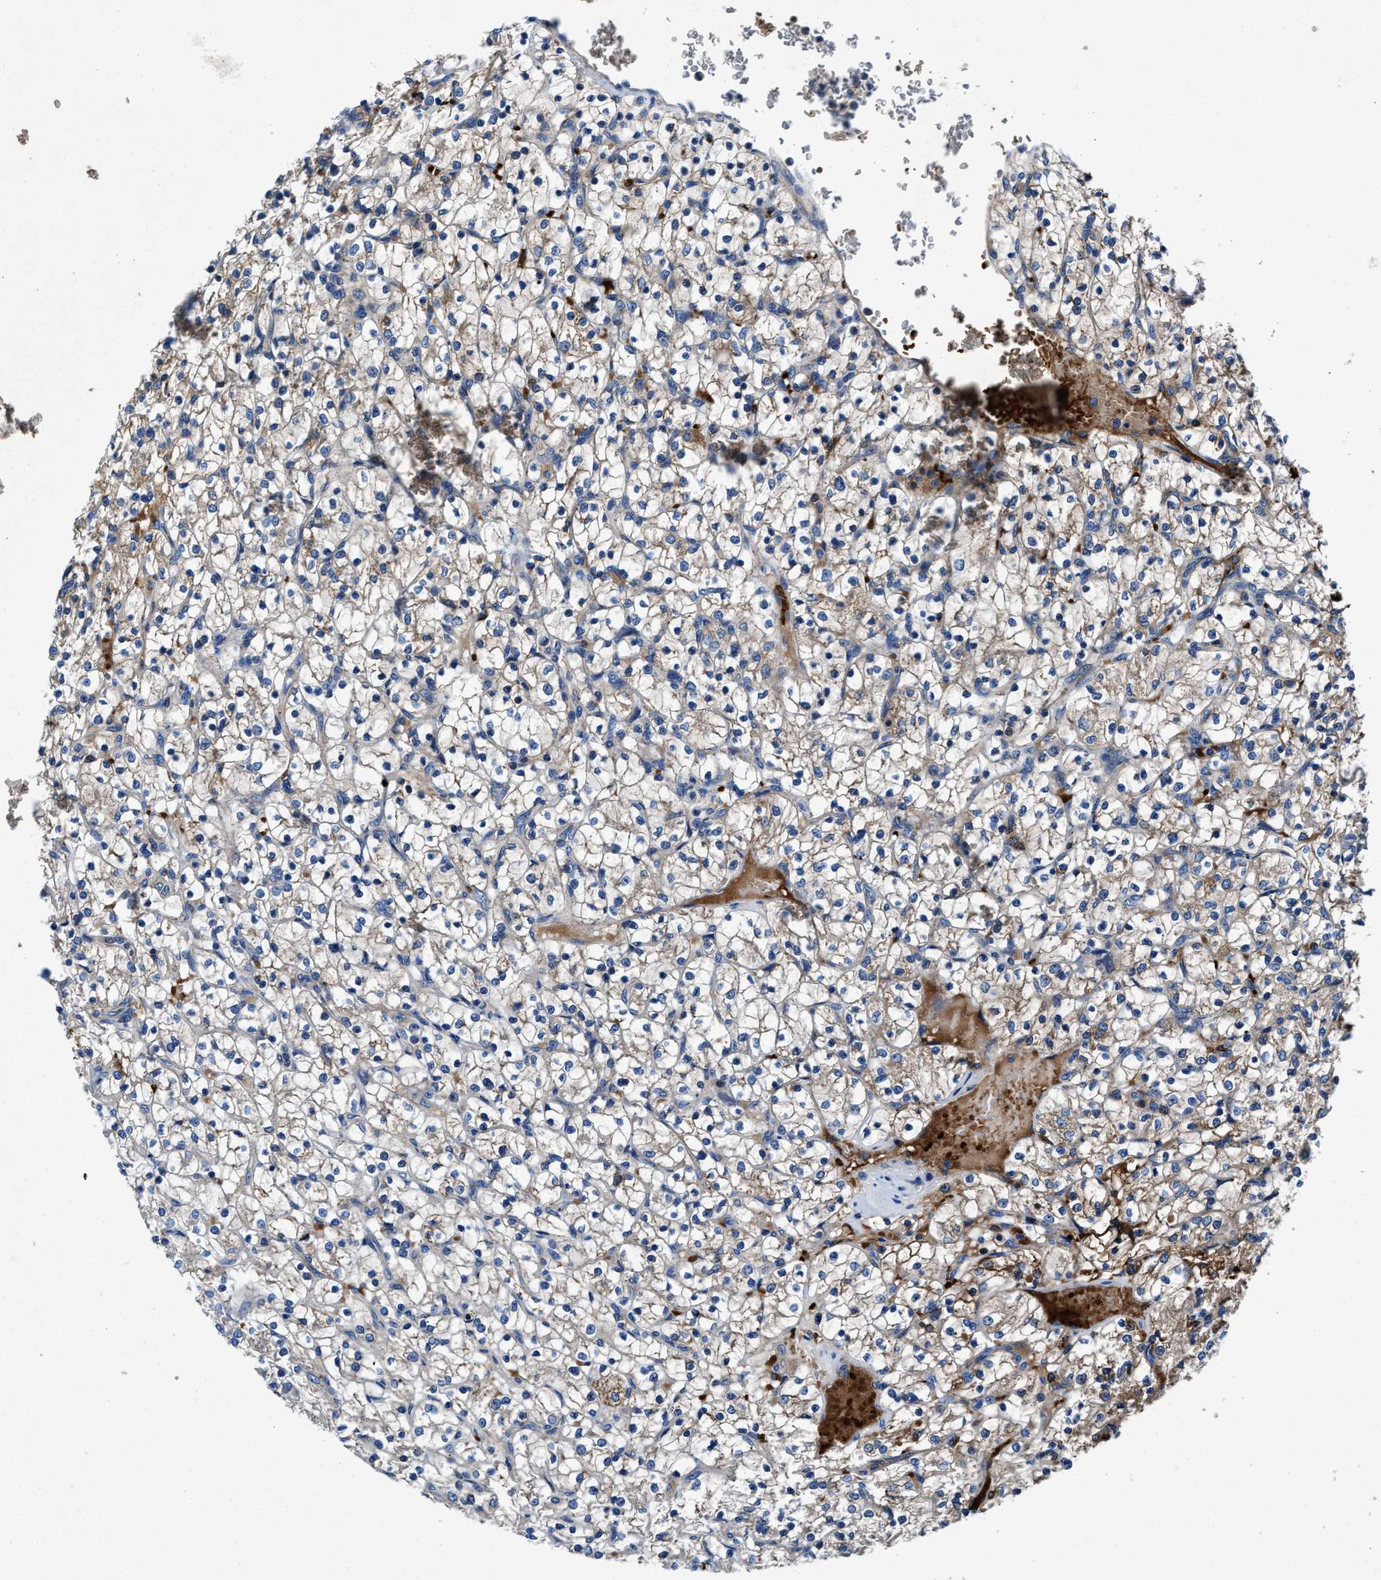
{"staining": {"intensity": "weak", "quantity": "25%-75%", "location": "cytoplasmic/membranous"}, "tissue": "renal cancer", "cell_type": "Tumor cells", "image_type": "cancer", "snomed": [{"axis": "morphology", "description": "Adenocarcinoma, NOS"}, {"axis": "topography", "description": "Kidney"}], "caption": "The immunohistochemical stain shows weak cytoplasmic/membranous expression in tumor cells of adenocarcinoma (renal) tissue. (DAB IHC, brown staining for protein, blue staining for nuclei).", "gene": "PHLPP1", "patient": {"sex": "female", "age": 69}}